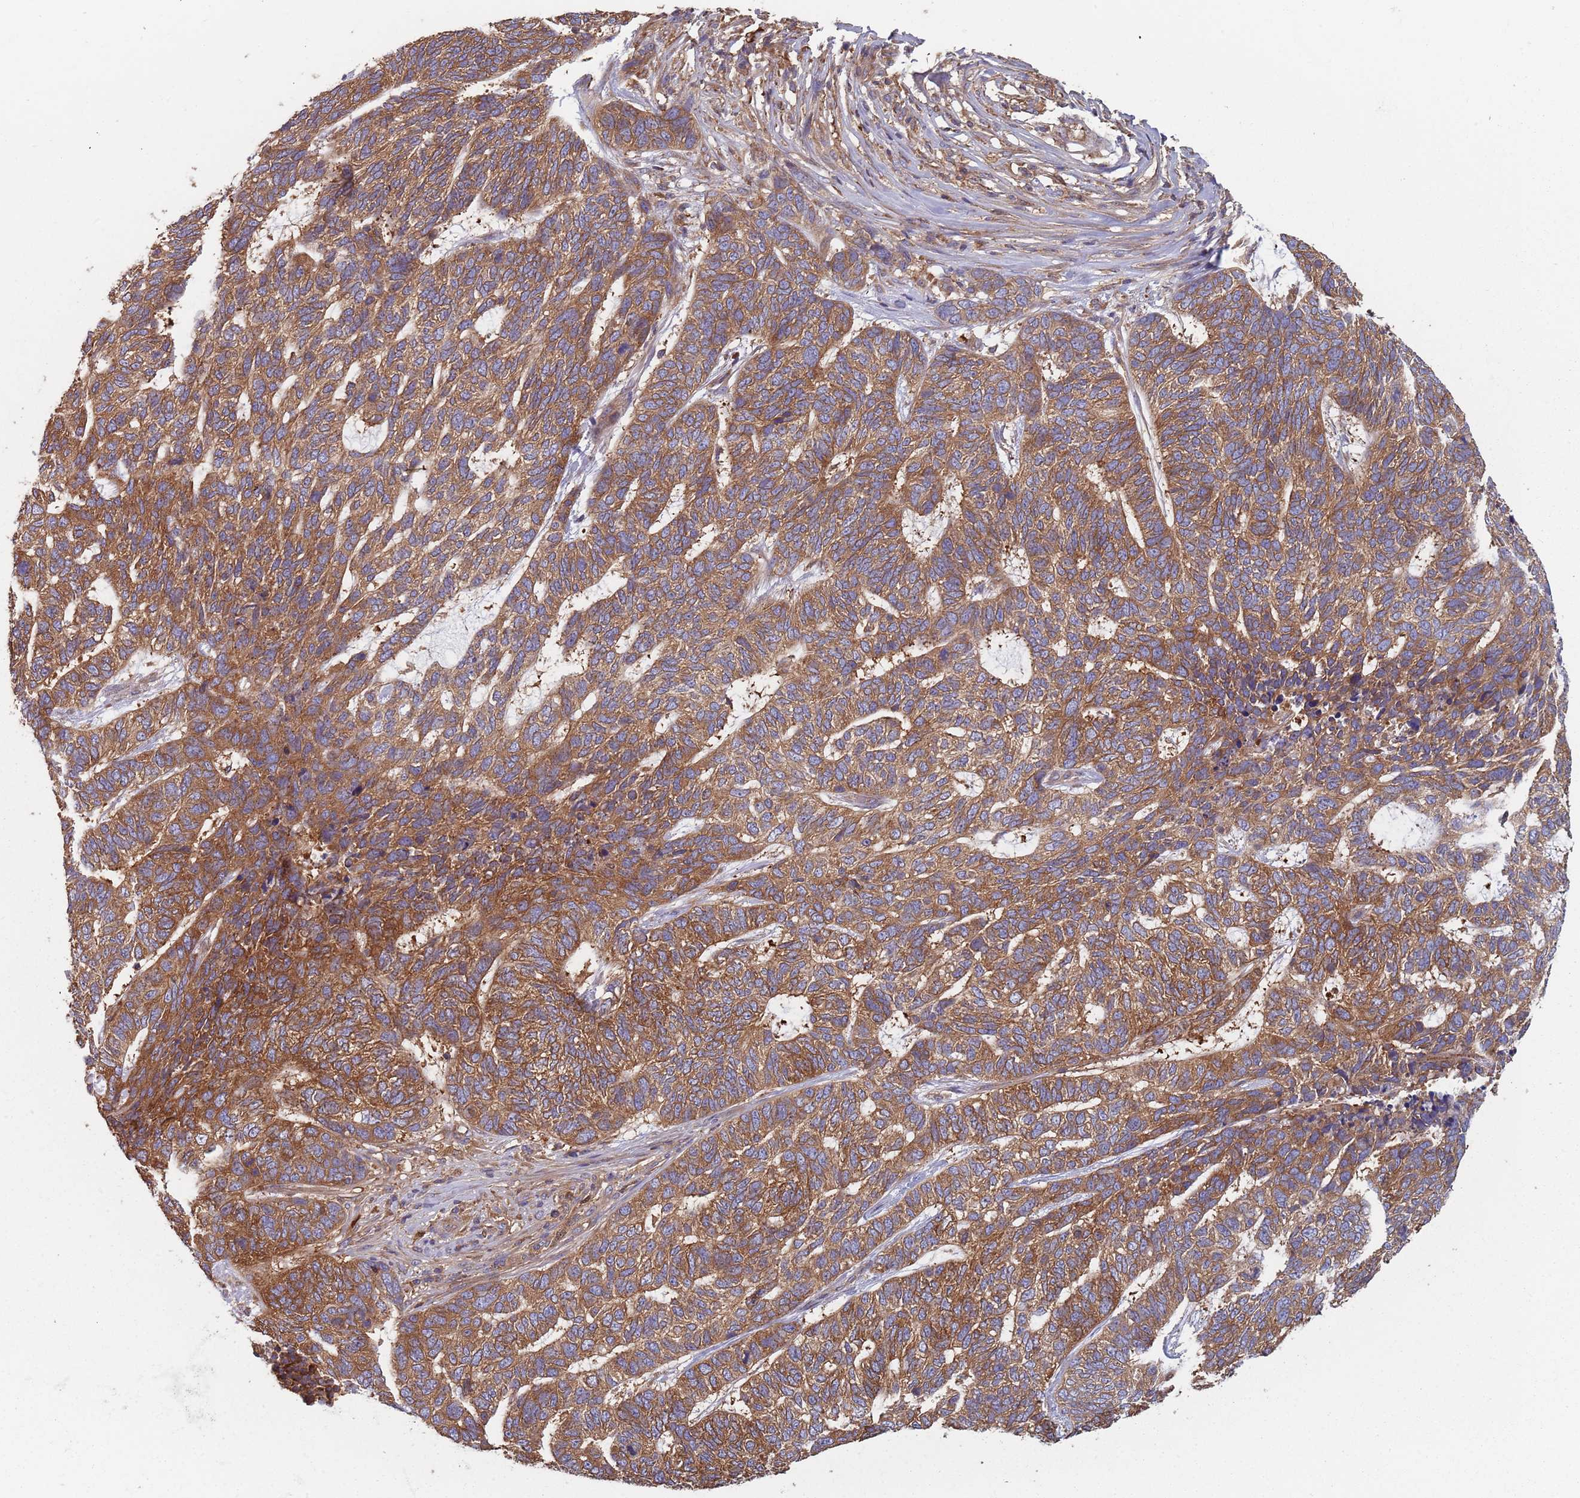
{"staining": {"intensity": "moderate", "quantity": ">75%", "location": "cytoplasmic/membranous"}, "tissue": "skin cancer", "cell_type": "Tumor cells", "image_type": "cancer", "snomed": [{"axis": "morphology", "description": "Basal cell carcinoma"}, {"axis": "topography", "description": "Skin"}], "caption": "A high-resolution histopathology image shows IHC staining of skin cancer (basal cell carcinoma), which displays moderate cytoplasmic/membranous staining in about >75% of tumor cells.", "gene": "GDI2", "patient": {"sex": "female", "age": 65}}